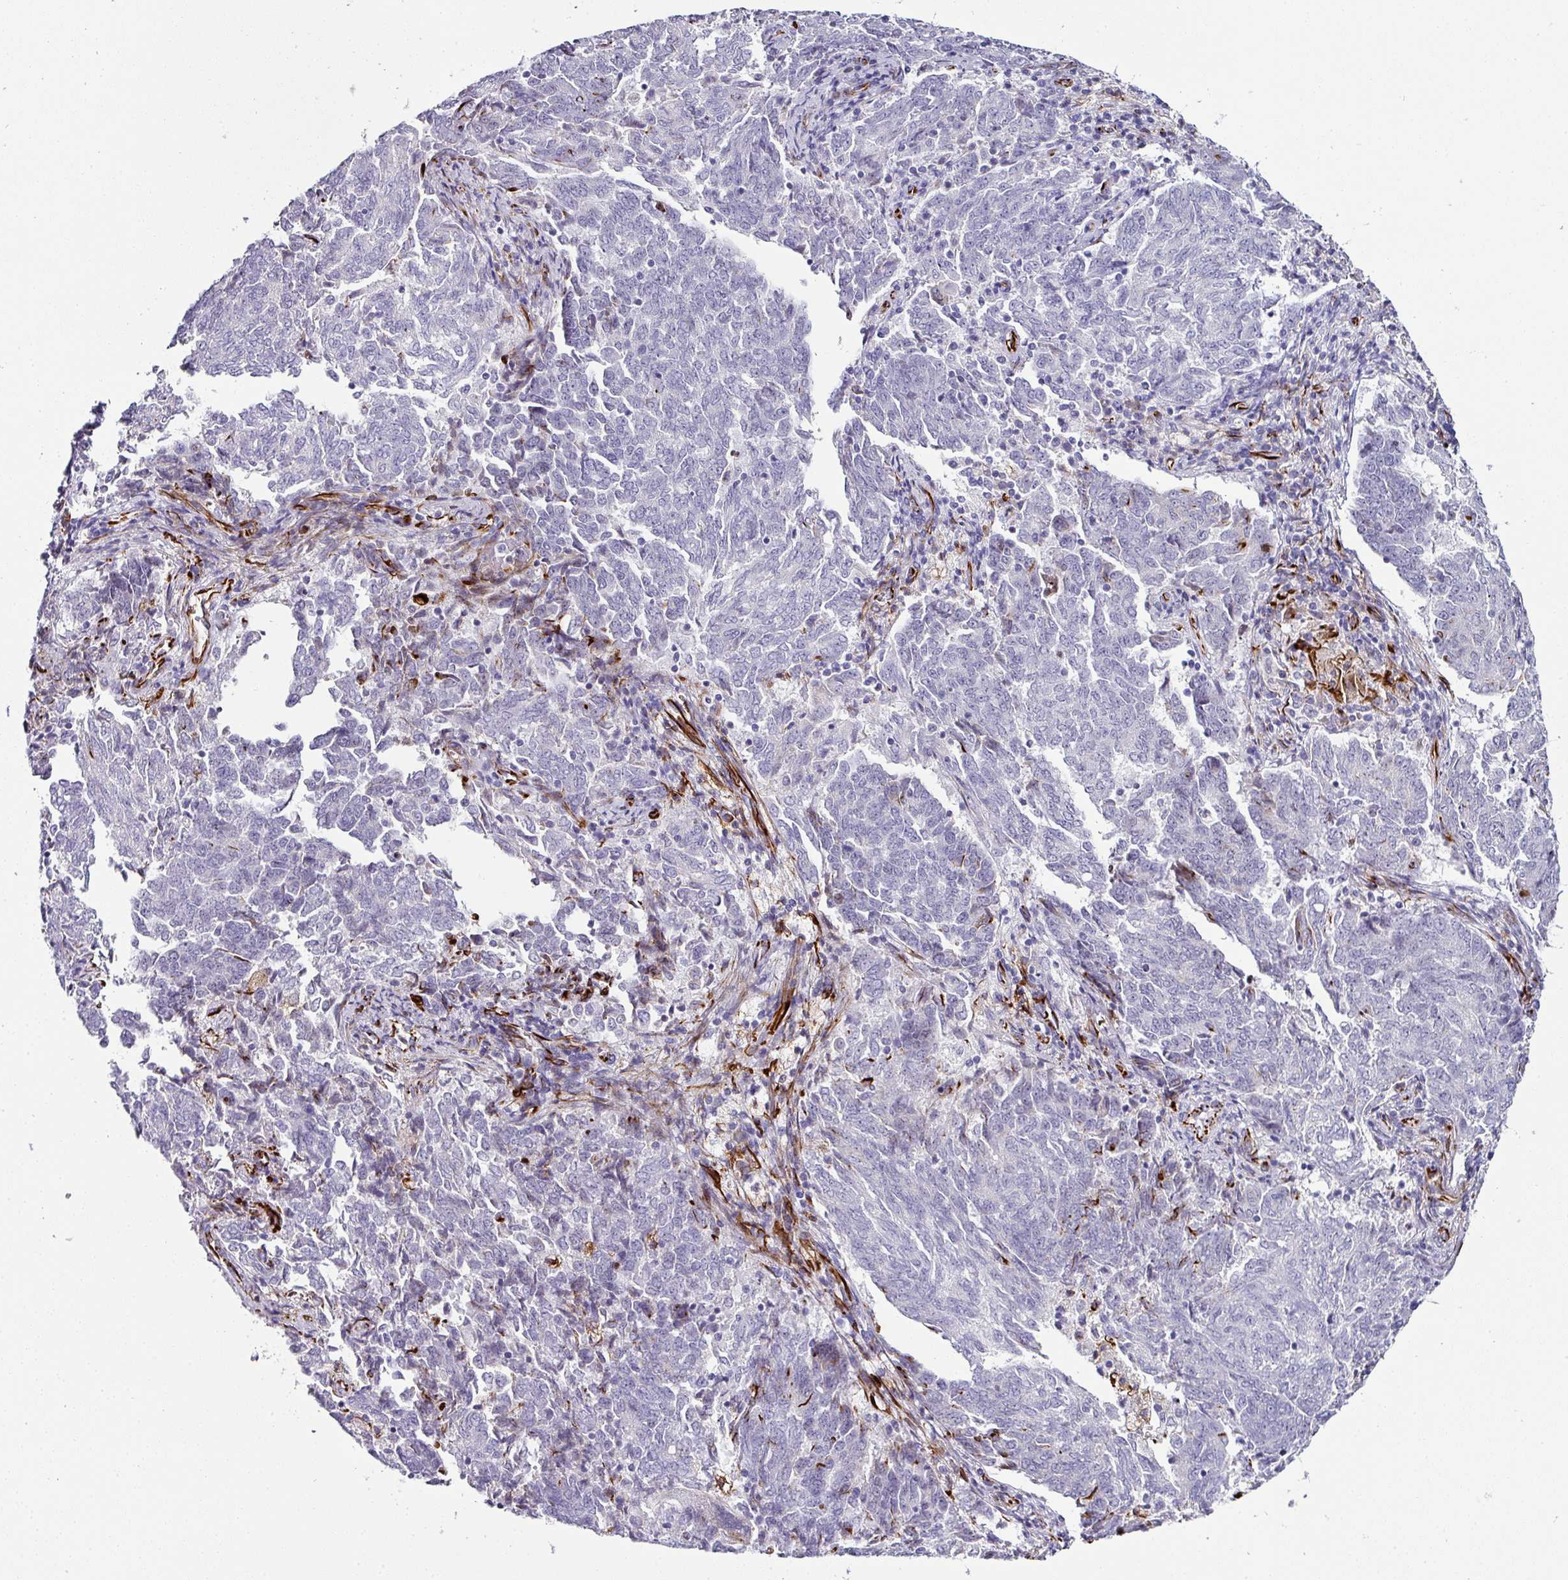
{"staining": {"intensity": "negative", "quantity": "none", "location": "none"}, "tissue": "endometrial cancer", "cell_type": "Tumor cells", "image_type": "cancer", "snomed": [{"axis": "morphology", "description": "Adenocarcinoma, NOS"}, {"axis": "topography", "description": "Endometrium"}], "caption": "Tumor cells are negative for protein expression in human adenocarcinoma (endometrial).", "gene": "TMPRSS9", "patient": {"sex": "female", "age": 80}}